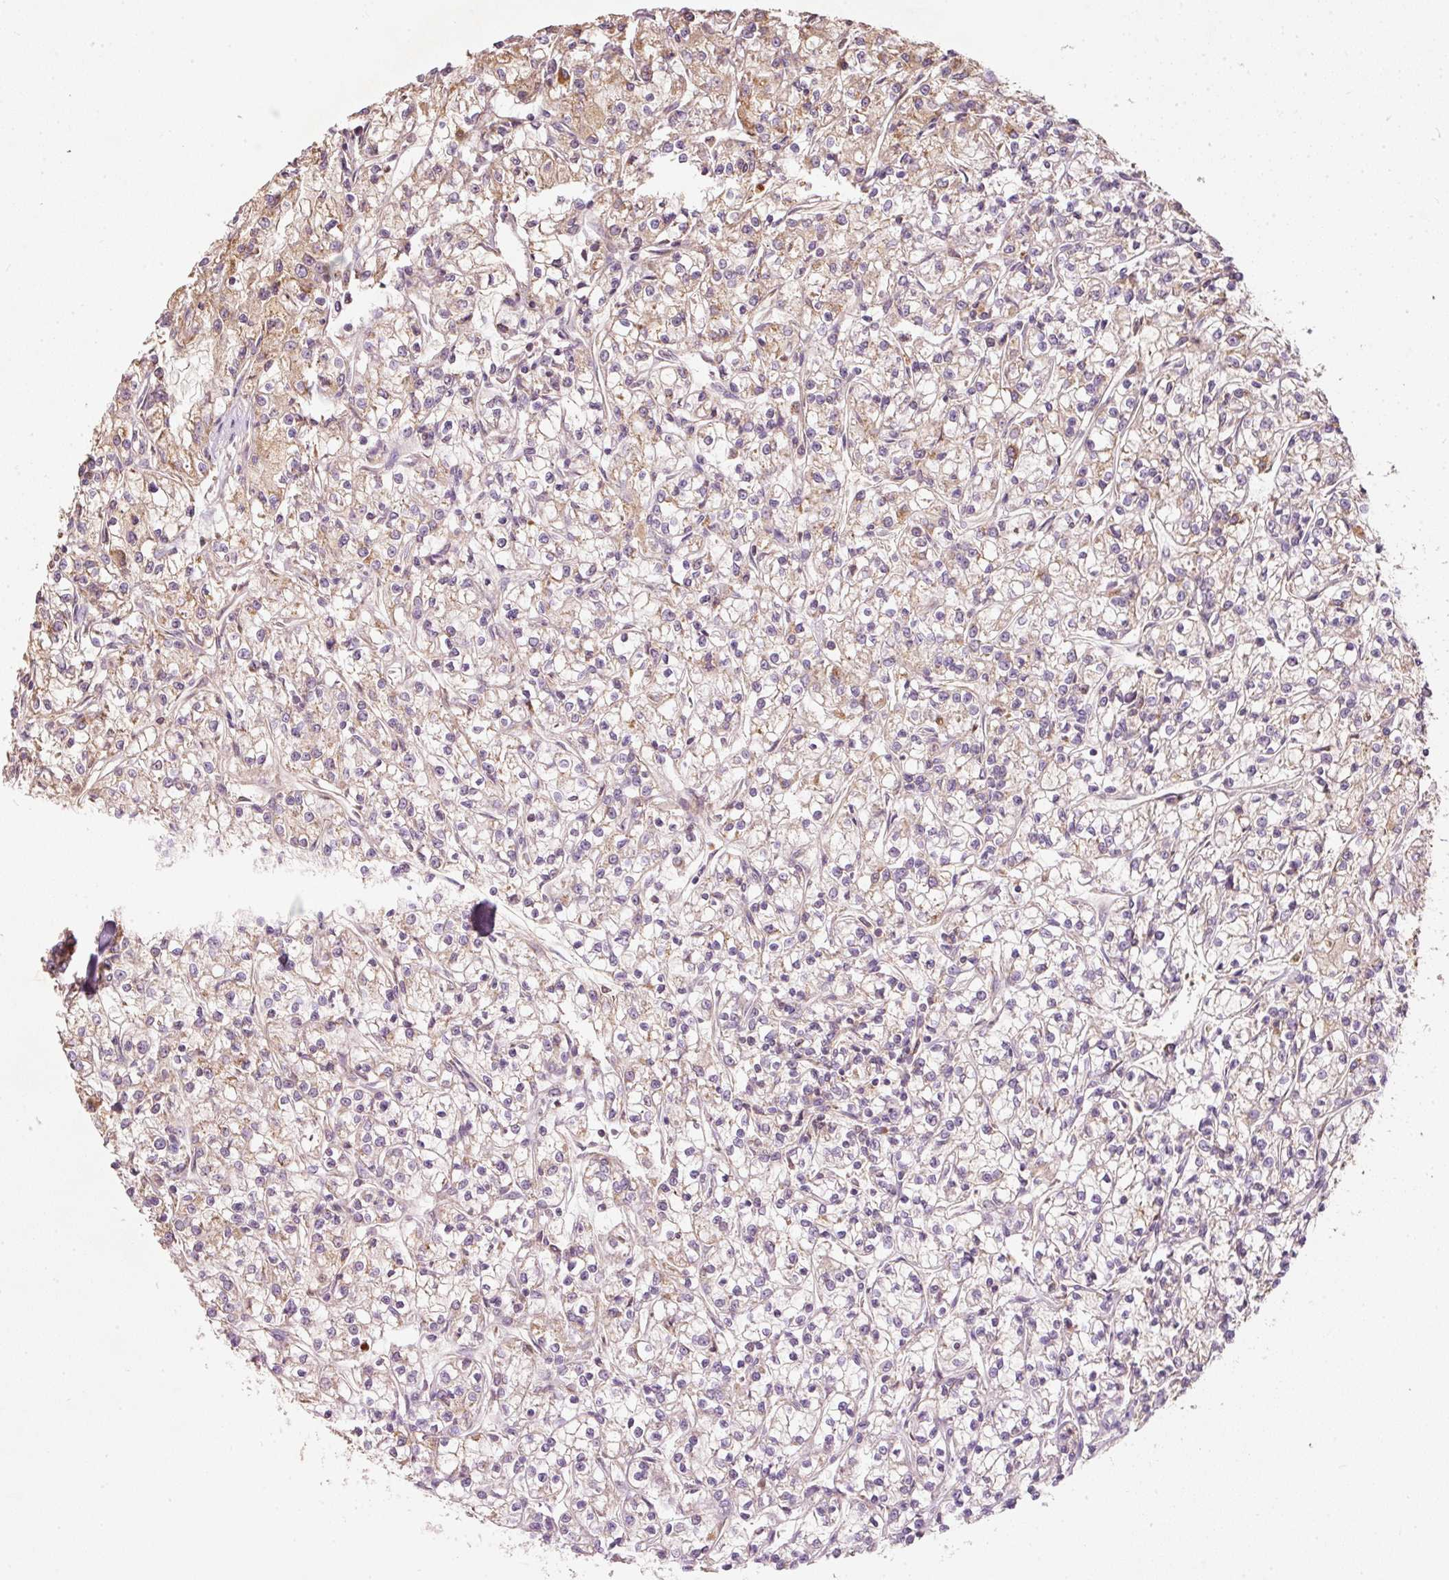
{"staining": {"intensity": "weak", "quantity": "25%-75%", "location": "cytoplasmic/membranous"}, "tissue": "renal cancer", "cell_type": "Tumor cells", "image_type": "cancer", "snomed": [{"axis": "morphology", "description": "Adenocarcinoma, NOS"}, {"axis": "topography", "description": "Kidney"}], "caption": "IHC of adenocarcinoma (renal) reveals low levels of weak cytoplasmic/membranous expression in approximately 25%-75% of tumor cells. Nuclei are stained in blue.", "gene": "PSENEN", "patient": {"sex": "female", "age": 59}}